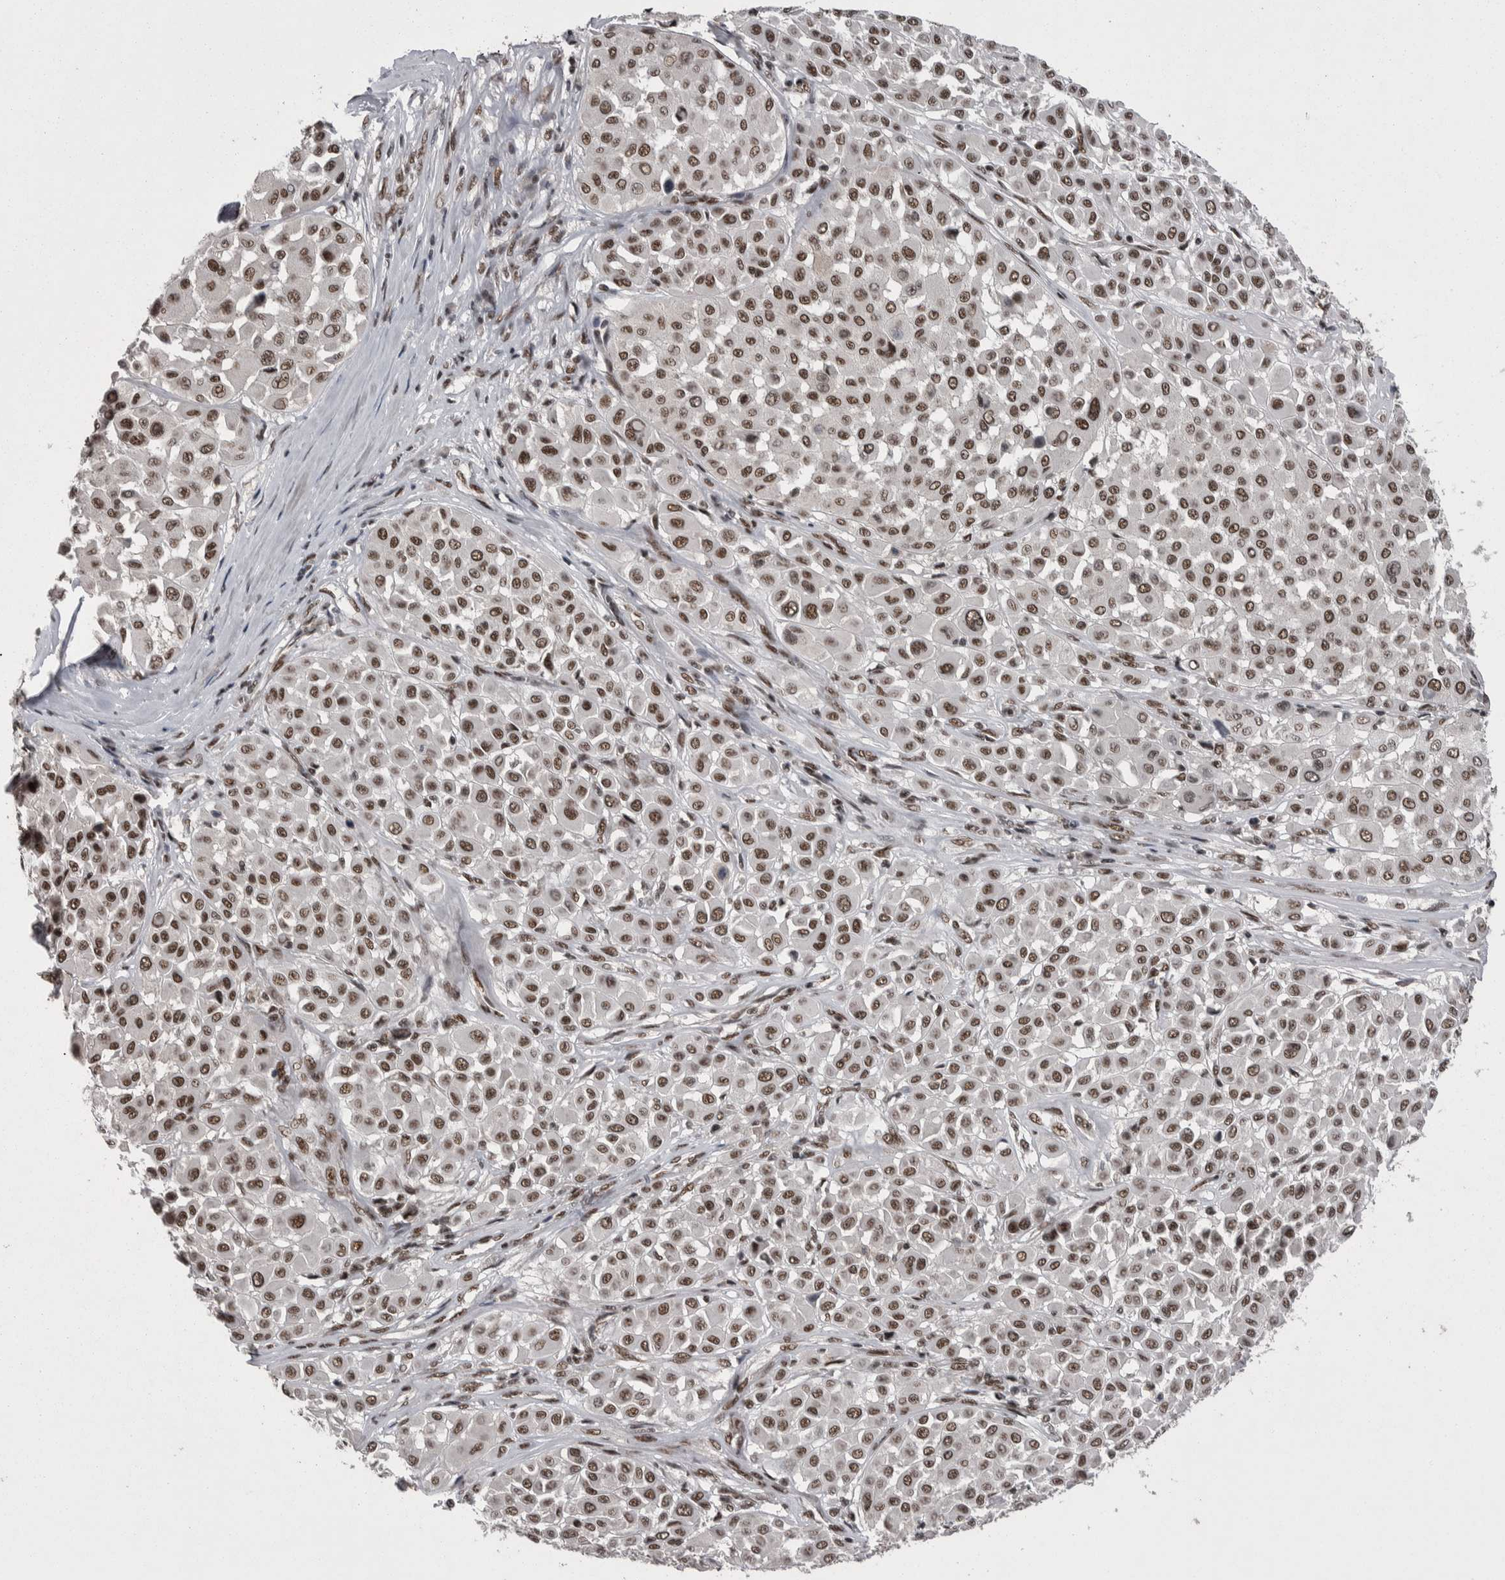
{"staining": {"intensity": "moderate", "quantity": ">75%", "location": "nuclear"}, "tissue": "melanoma", "cell_type": "Tumor cells", "image_type": "cancer", "snomed": [{"axis": "morphology", "description": "Malignant melanoma, Metastatic site"}, {"axis": "topography", "description": "Soft tissue"}], "caption": "A micrograph of human melanoma stained for a protein displays moderate nuclear brown staining in tumor cells.", "gene": "DMTF1", "patient": {"sex": "male", "age": 41}}